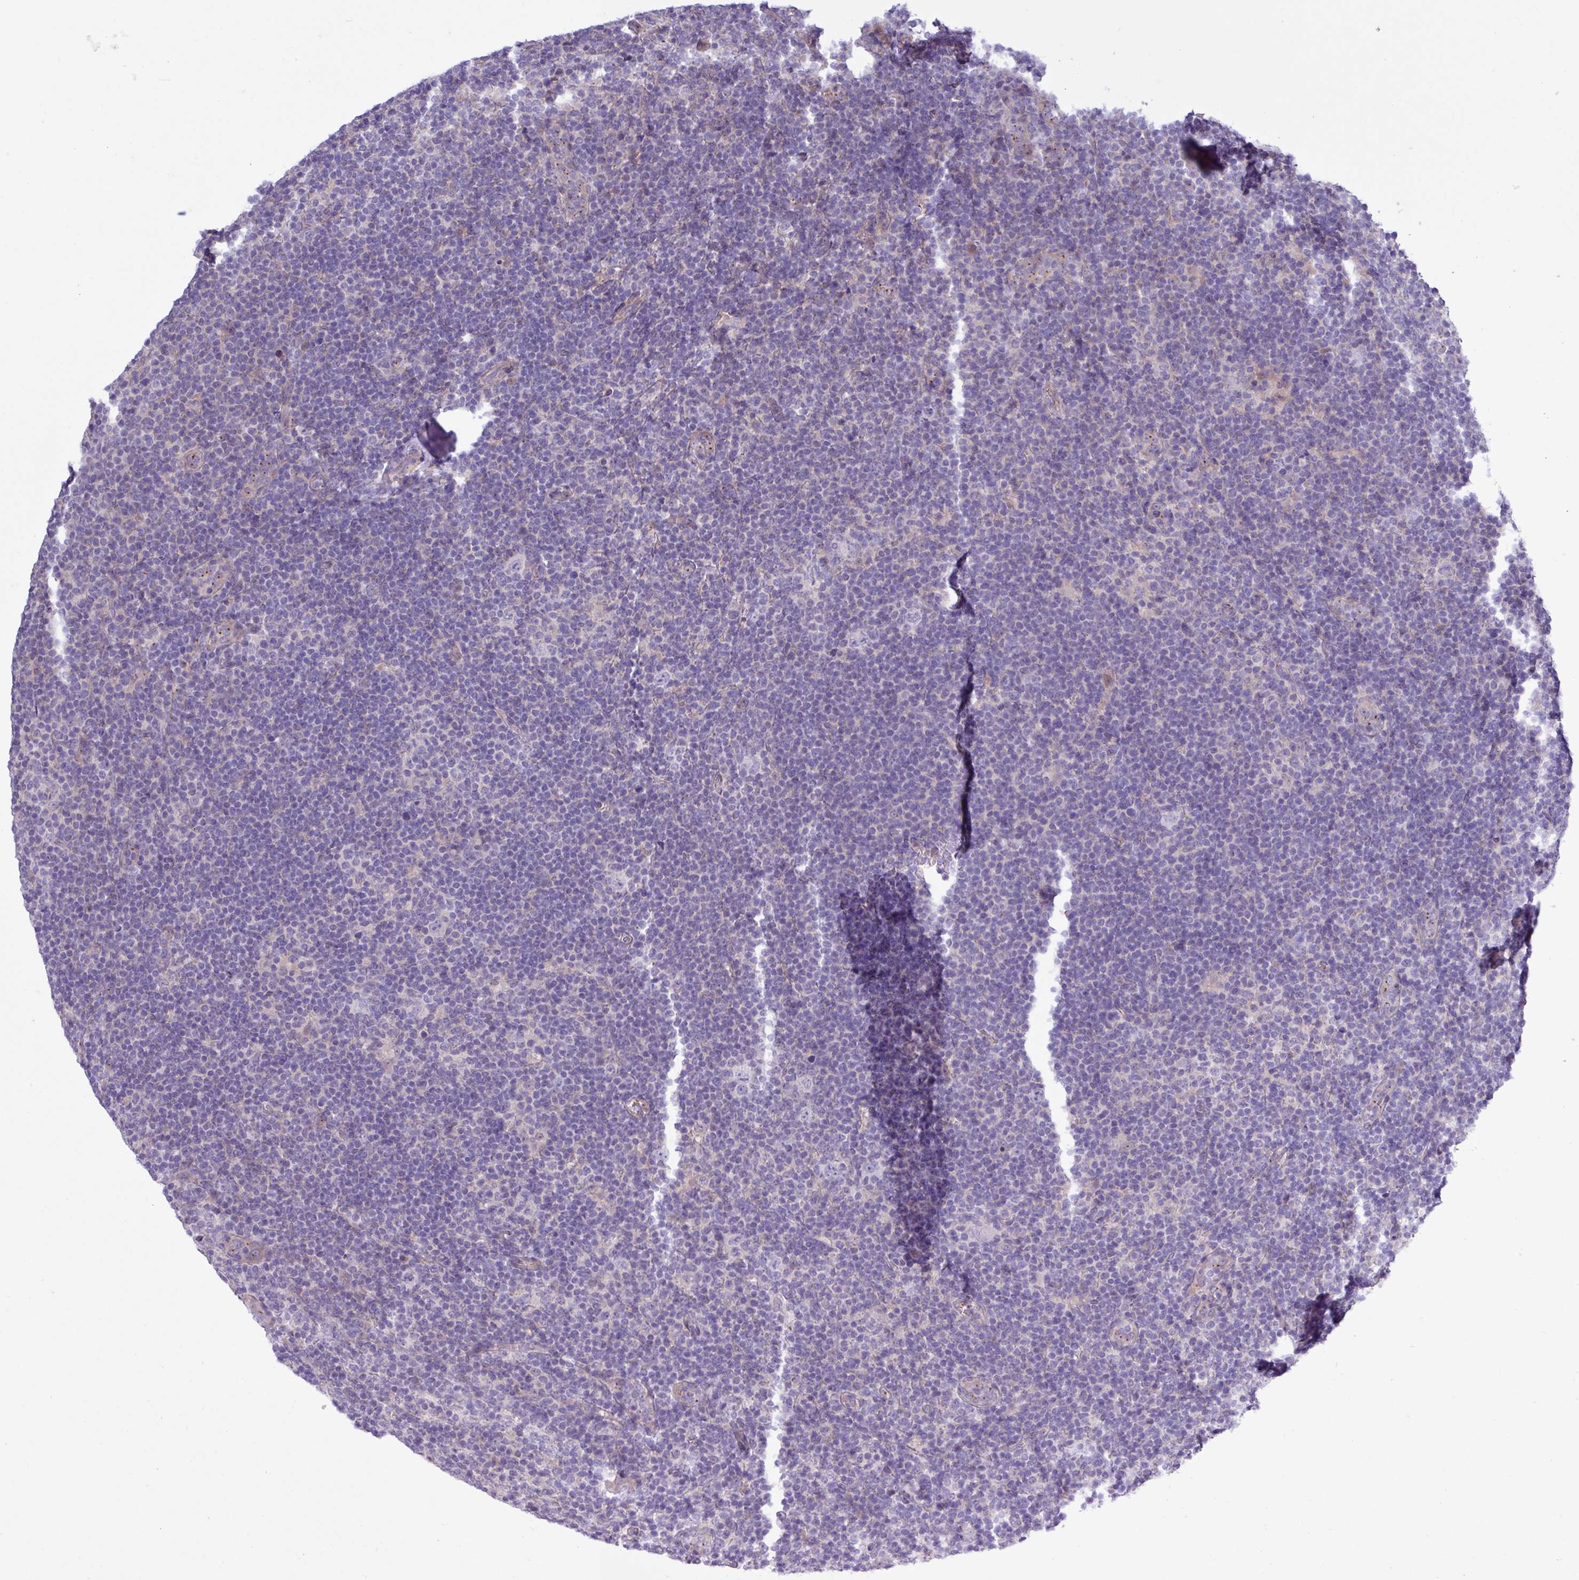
{"staining": {"intensity": "negative", "quantity": "none", "location": "none"}, "tissue": "lymphoma", "cell_type": "Tumor cells", "image_type": "cancer", "snomed": [{"axis": "morphology", "description": "Hodgkin's disease, NOS"}, {"axis": "topography", "description": "Lymph node"}], "caption": "DAB (3,3'-diaminobenzidine) immunohistochemical staining of Hodgkin's disease shows no significant positivity in tumor cells.", "gene": "SPINK8", "patient": {"sex": "female", "age": 57}}